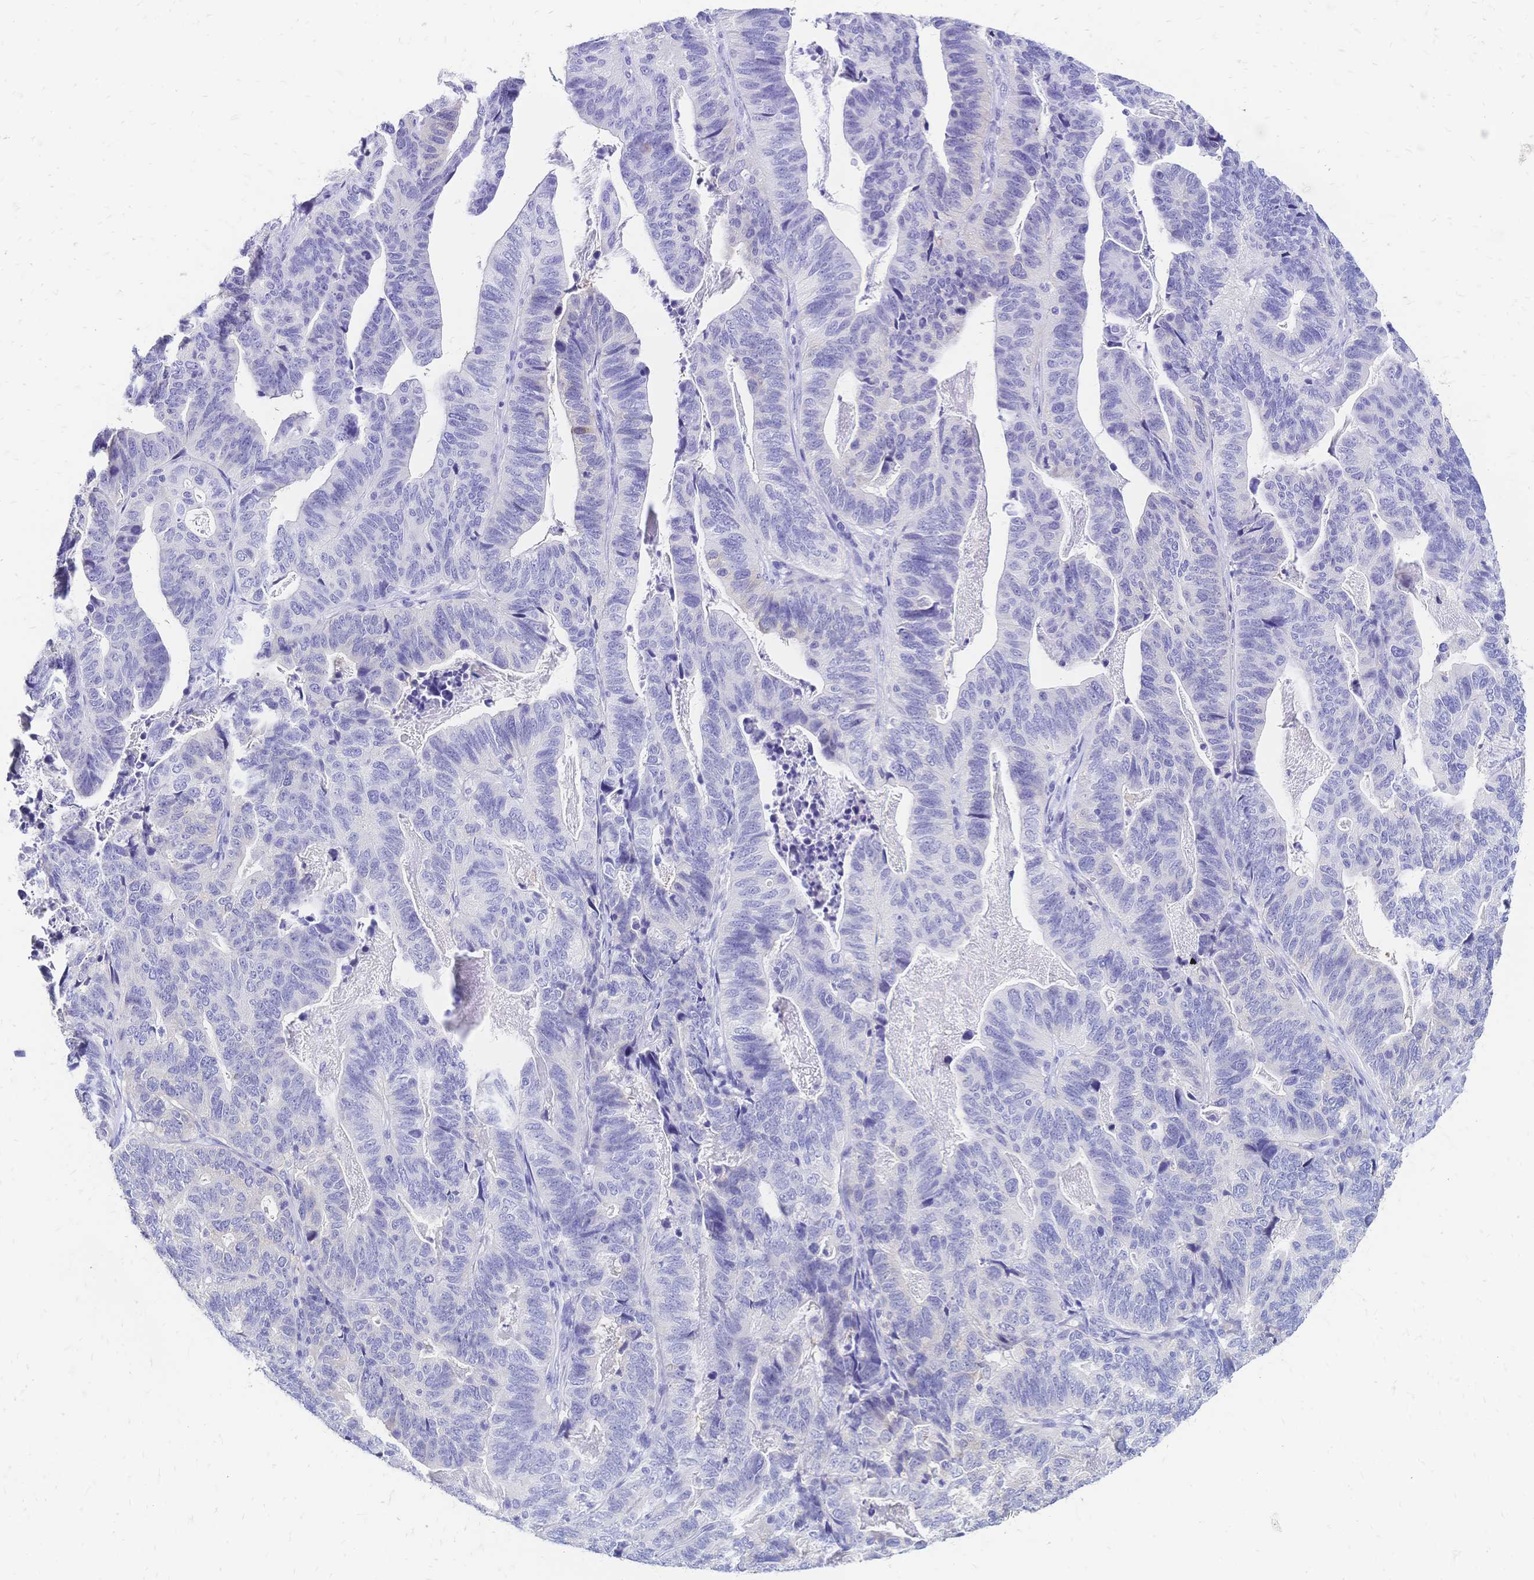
{"staining": {"intensity": "negative", "quantity": "none", "location": "none"}, "tissue": "stomach cancer", "cell_type": "Tumor cells", "image_type": "cancer", "snomed": [{"axis": "morphology", "description": "Adenocarcinoma, NOS"}, {"axis": "topography", "description": "Stomach, upper"}], "caption": "Tumor cells are negative for brown protein staining in stomach cancer.", "gene": "FA2H", "patient": {"sex": "female", "age": 67}}